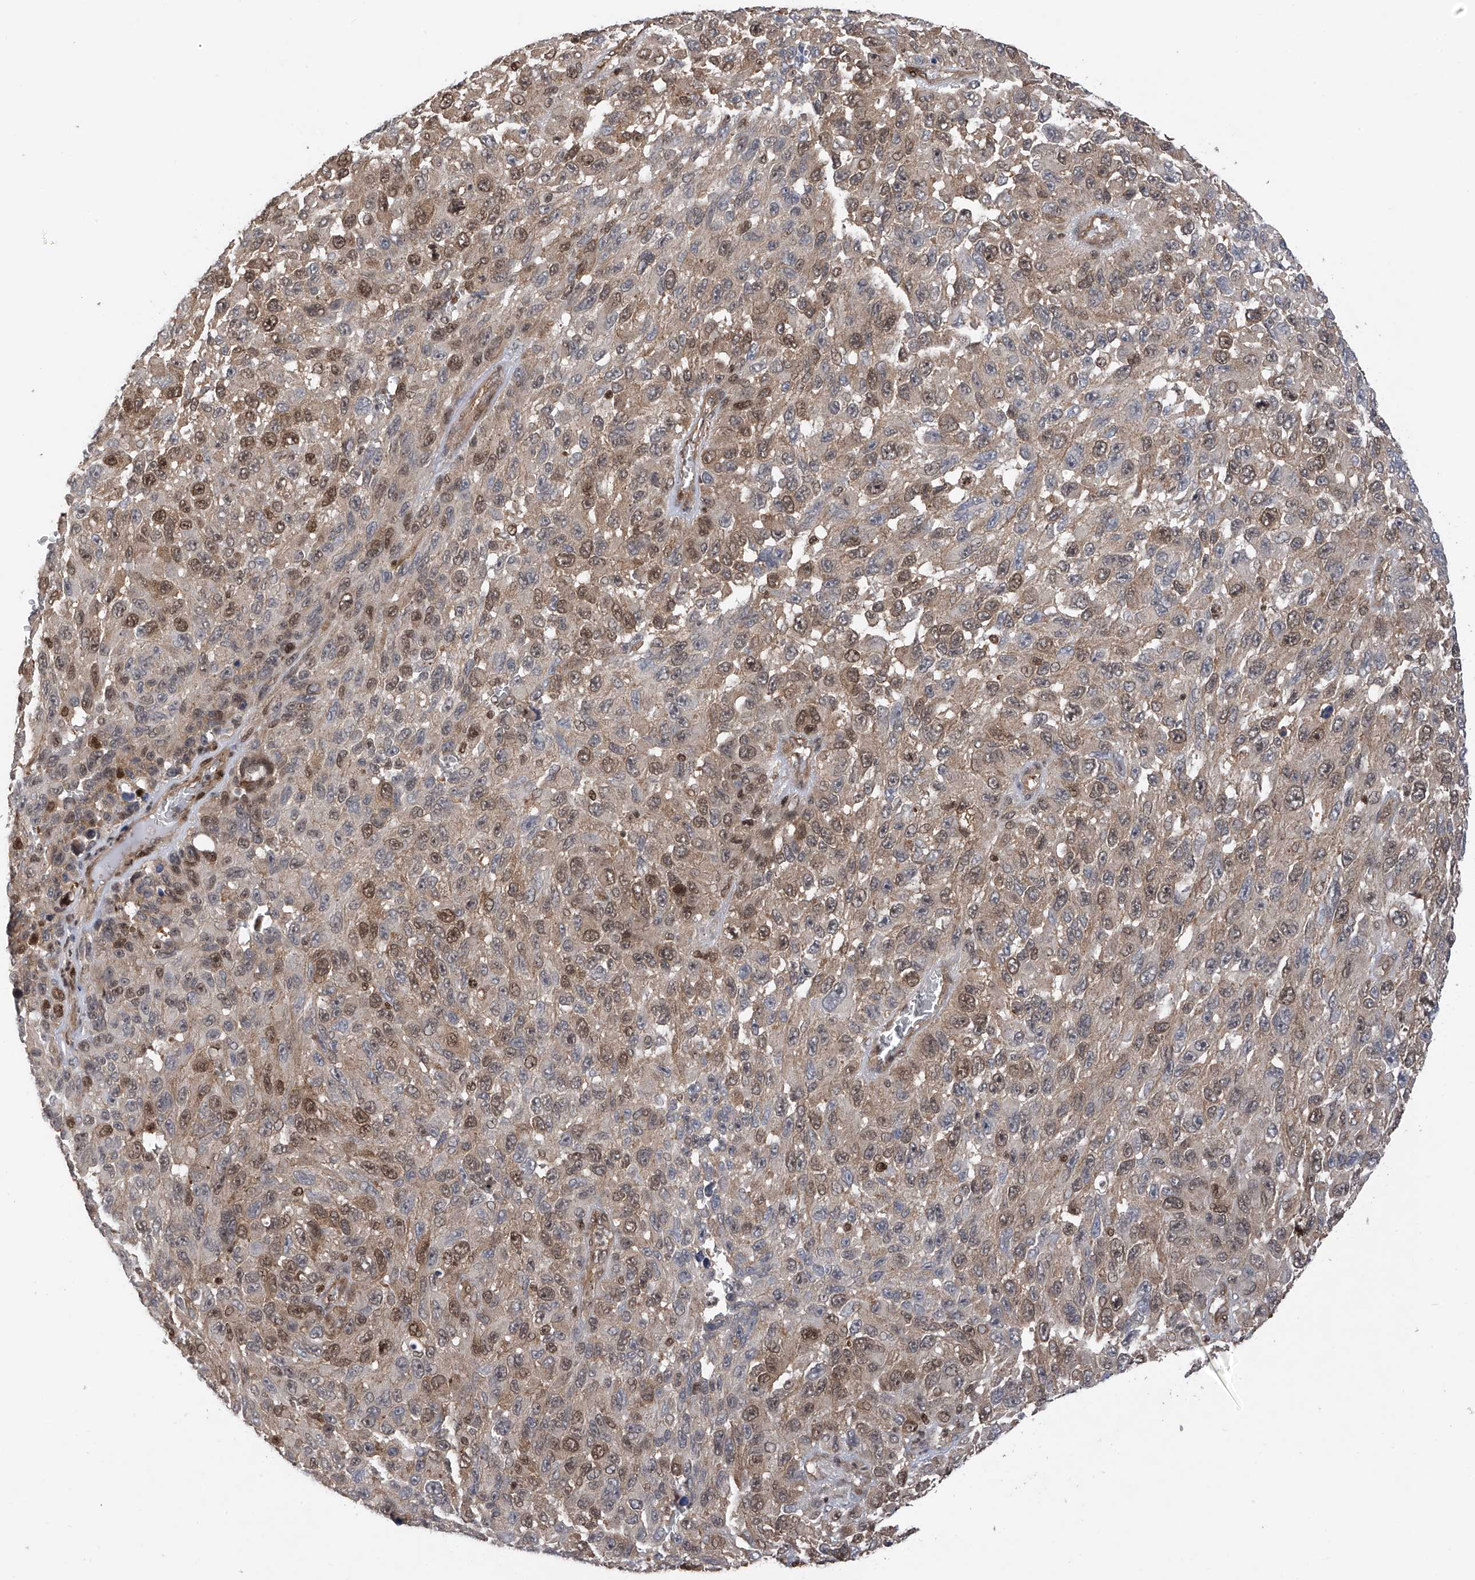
{"staining": {"intensity": "moderate", "quantity": "25%-75%", "location": "cytoplasmic/membranous,nuclear"}, "tissue": "melanoma", "cell_type": "Tumor cells", "image_type": "cancer", "snomed": [{"axis": "morphology", "description": "Malignant melanoma, NOS"}, {"axis": "topography", "description": "Skin"}], "caption": "Protein staining of melanoma tissue shows moderate cytoplasmic/membranous and nuclear positivity in about 25%-75% of tumor cells.", "gene": "DNAJC9", "patient": {"sex": "female", "age": 96}}